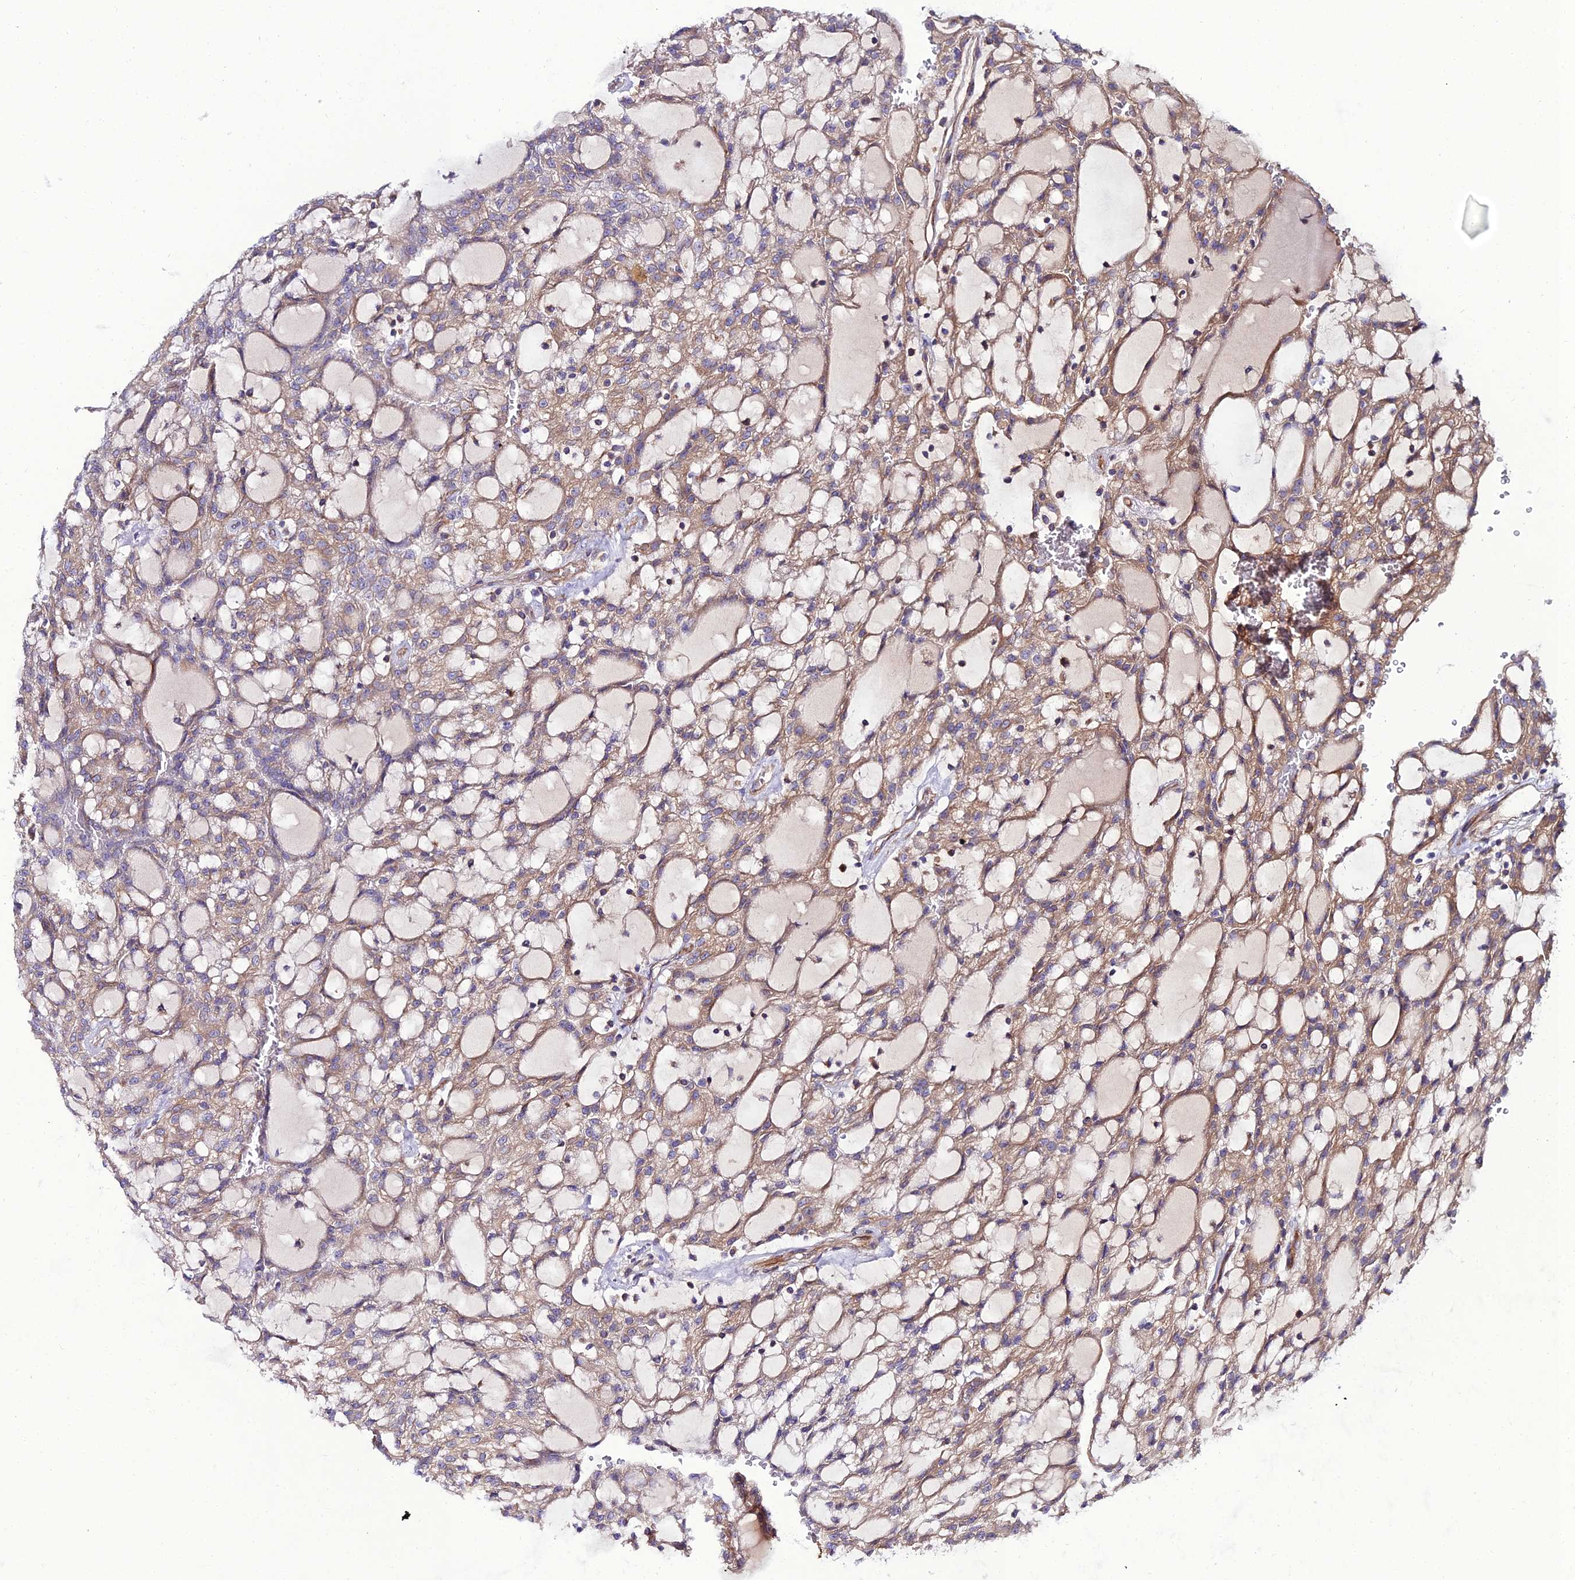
{"staining": {"intensity": "moderate", "quantity": "25%-75%", "location": "cytoplasmic/membranous"}, "tissue": "renal cancer", "cell_type": "Tumor cells", "image_type": "cancer", "snomed": [{"axis": "morphology", "description": "Adenocarcinoma, NOS"}, {"axis": "topography", "description": "Kidney"}], "caption": "IHC staining of renal cancer, which shows medium levels of moderate cytoplasmic/membranous positivity in about 25%-75% of tumor cells indicating moderate cytoplasmic/membranous protein positivity. The staining was performed using DAB (brown) for protein detection and nuclei were counterstained in hematoxylin (blue).", "gene": "ARL6IP1", "patient": {"sex": "male", "age": 63}}